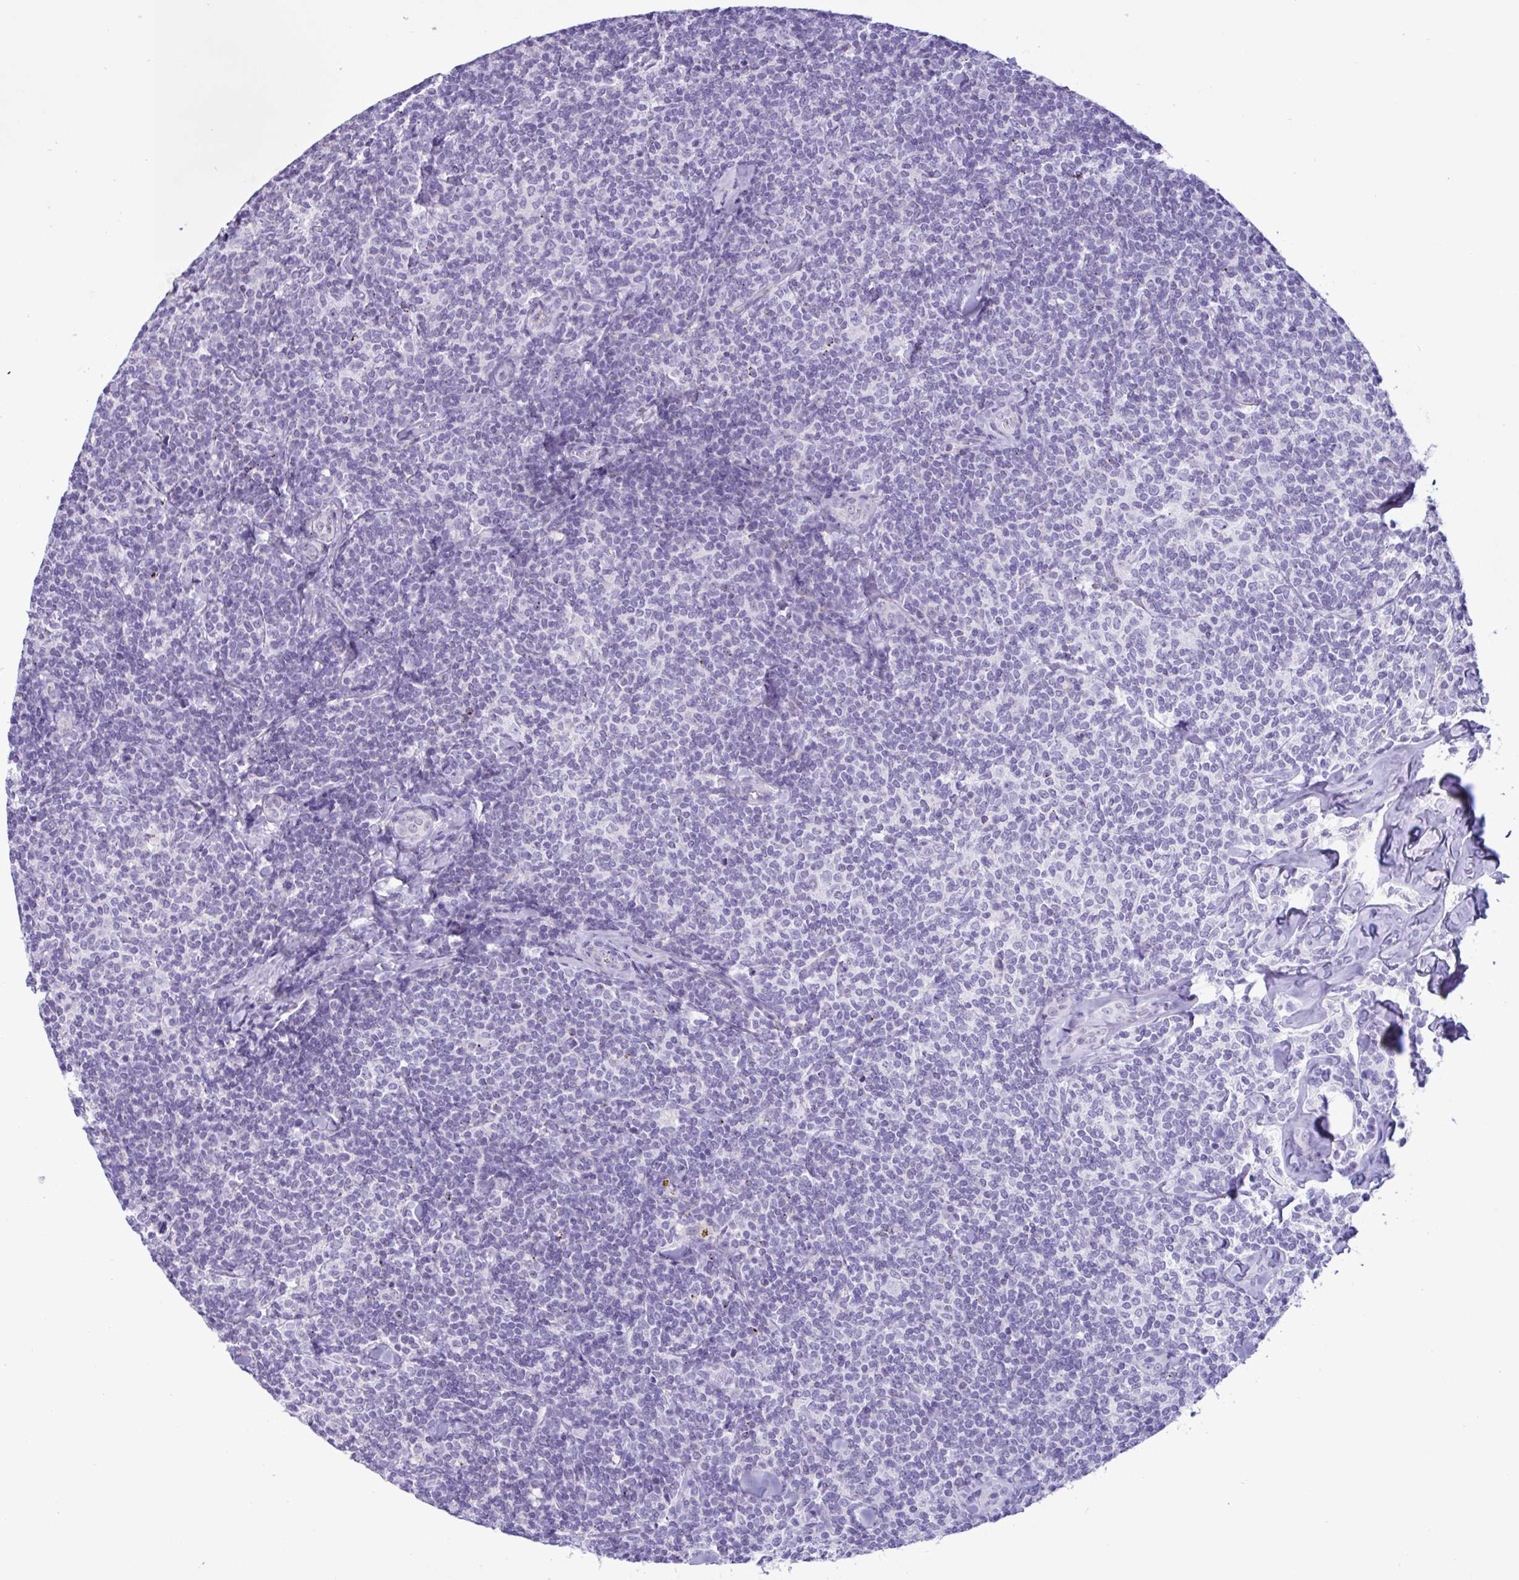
{"staining": {"intensity": "negative", "quantity": "none", "location": "none"}, "tissue": "lymphoma", "cell_type": "Tumor cells", "image_type": "cancer", "snomed": [{"axis": "morphology", "description": "Malignant lymphoma, non-Hodgkin's type, Low grade"}, {"axis": "topography", "description": "Lymph node"}], "caption": "Lymphoma was stained to show a protein in brown. There is no significant expression in tumor cells.", "gene": "SREBF1", "patient": {"sex": "female", "age": 56}}